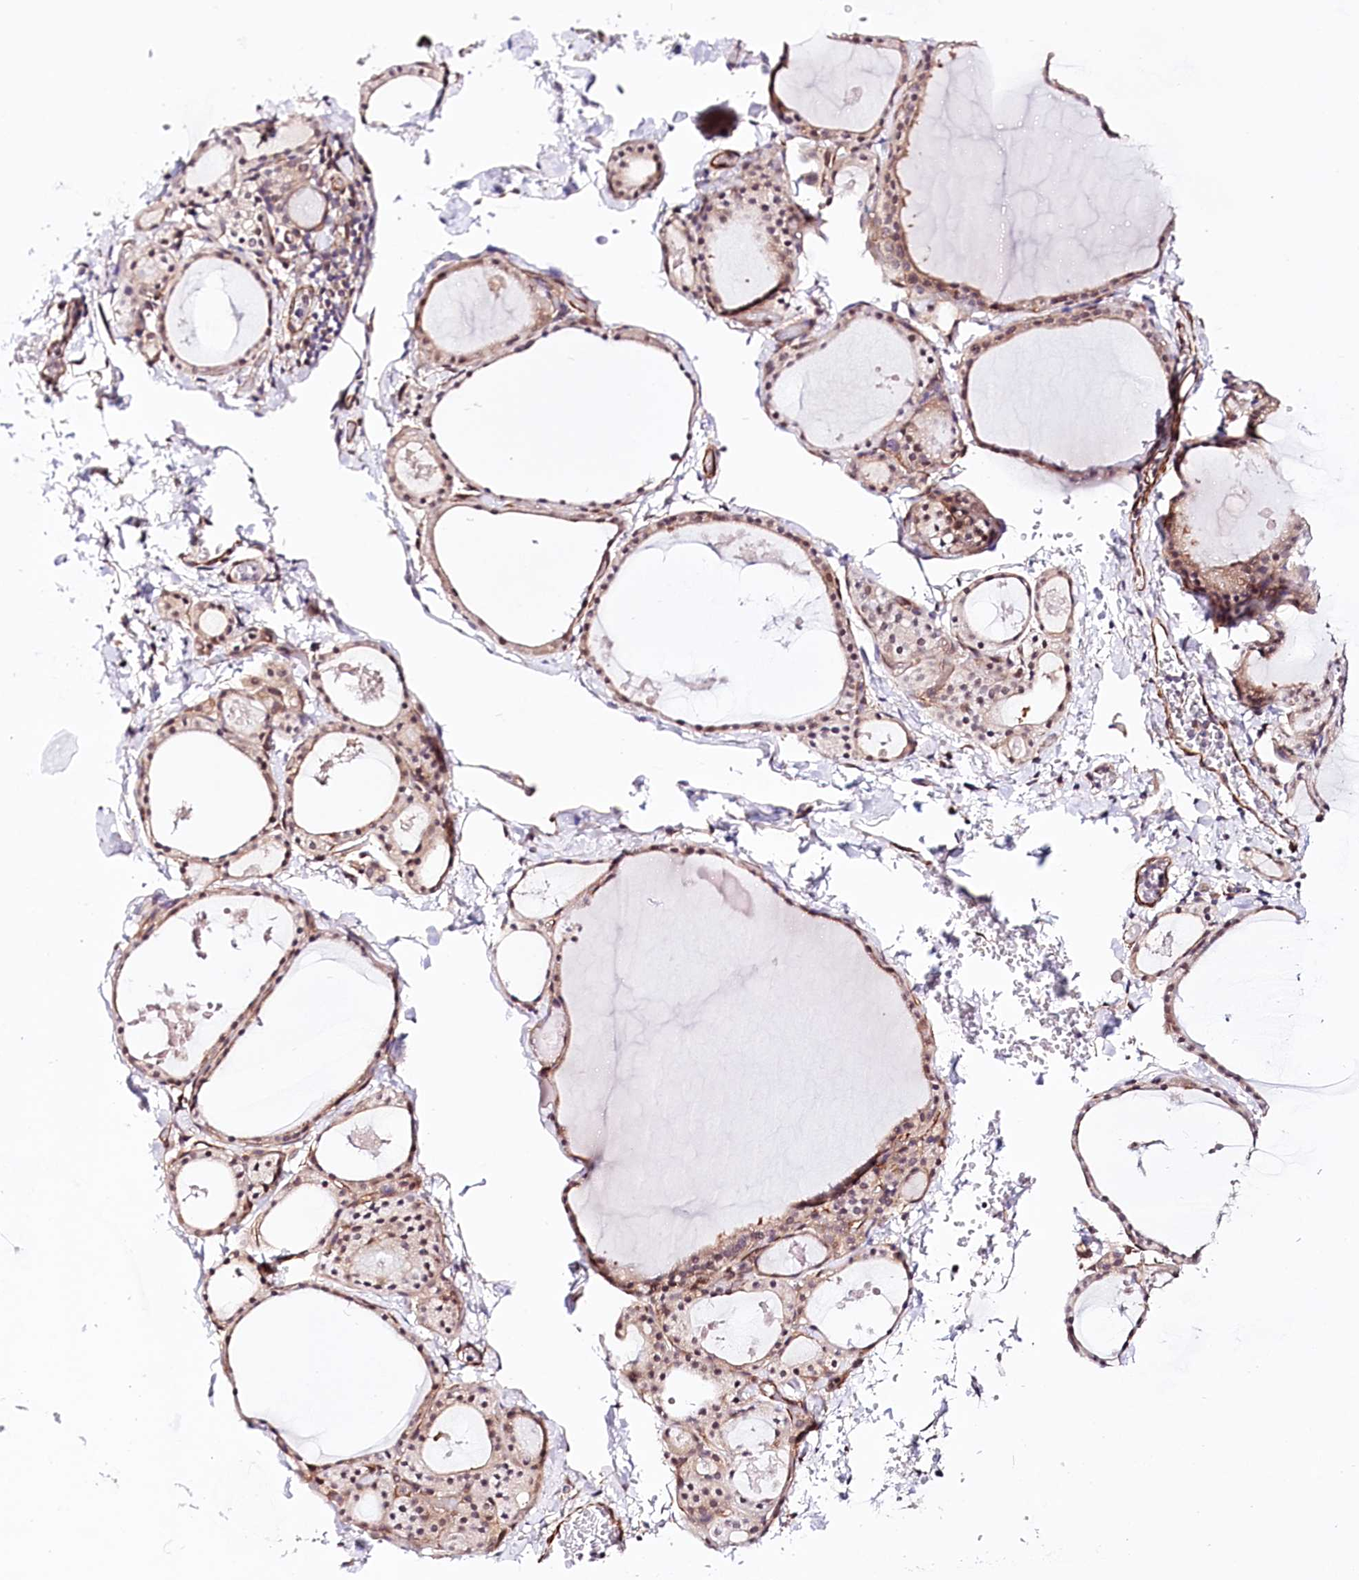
{"staining": {"intensity": "weak", "quantity": "25%-75%", "location": "cytoplasmic/membranous"}, "tissue": "thyroid gland", "cell_type": "Glandular cells", "image_type": "normal", "snomed": [{"axis": "morphology", "description": "Normal tissue, NOS"}, {"axis": "topography", "description": "Thyroid gland"}], "caption": "Thyroid gland stained with DAB (3,3'-diaminobenzidine) immunohistochemistry shows low levels of weak cytoplasmic/membranous expression in about 25%-75% of glandular cells. The staining was performed using DAB (3,3'-diaminobenzidine), with brown indicating positive protein expression. Nuclei are stained blue with hematoxylin.", "gene": "PPP2R5B", "patient": {"sex": "male", "age": 56}}